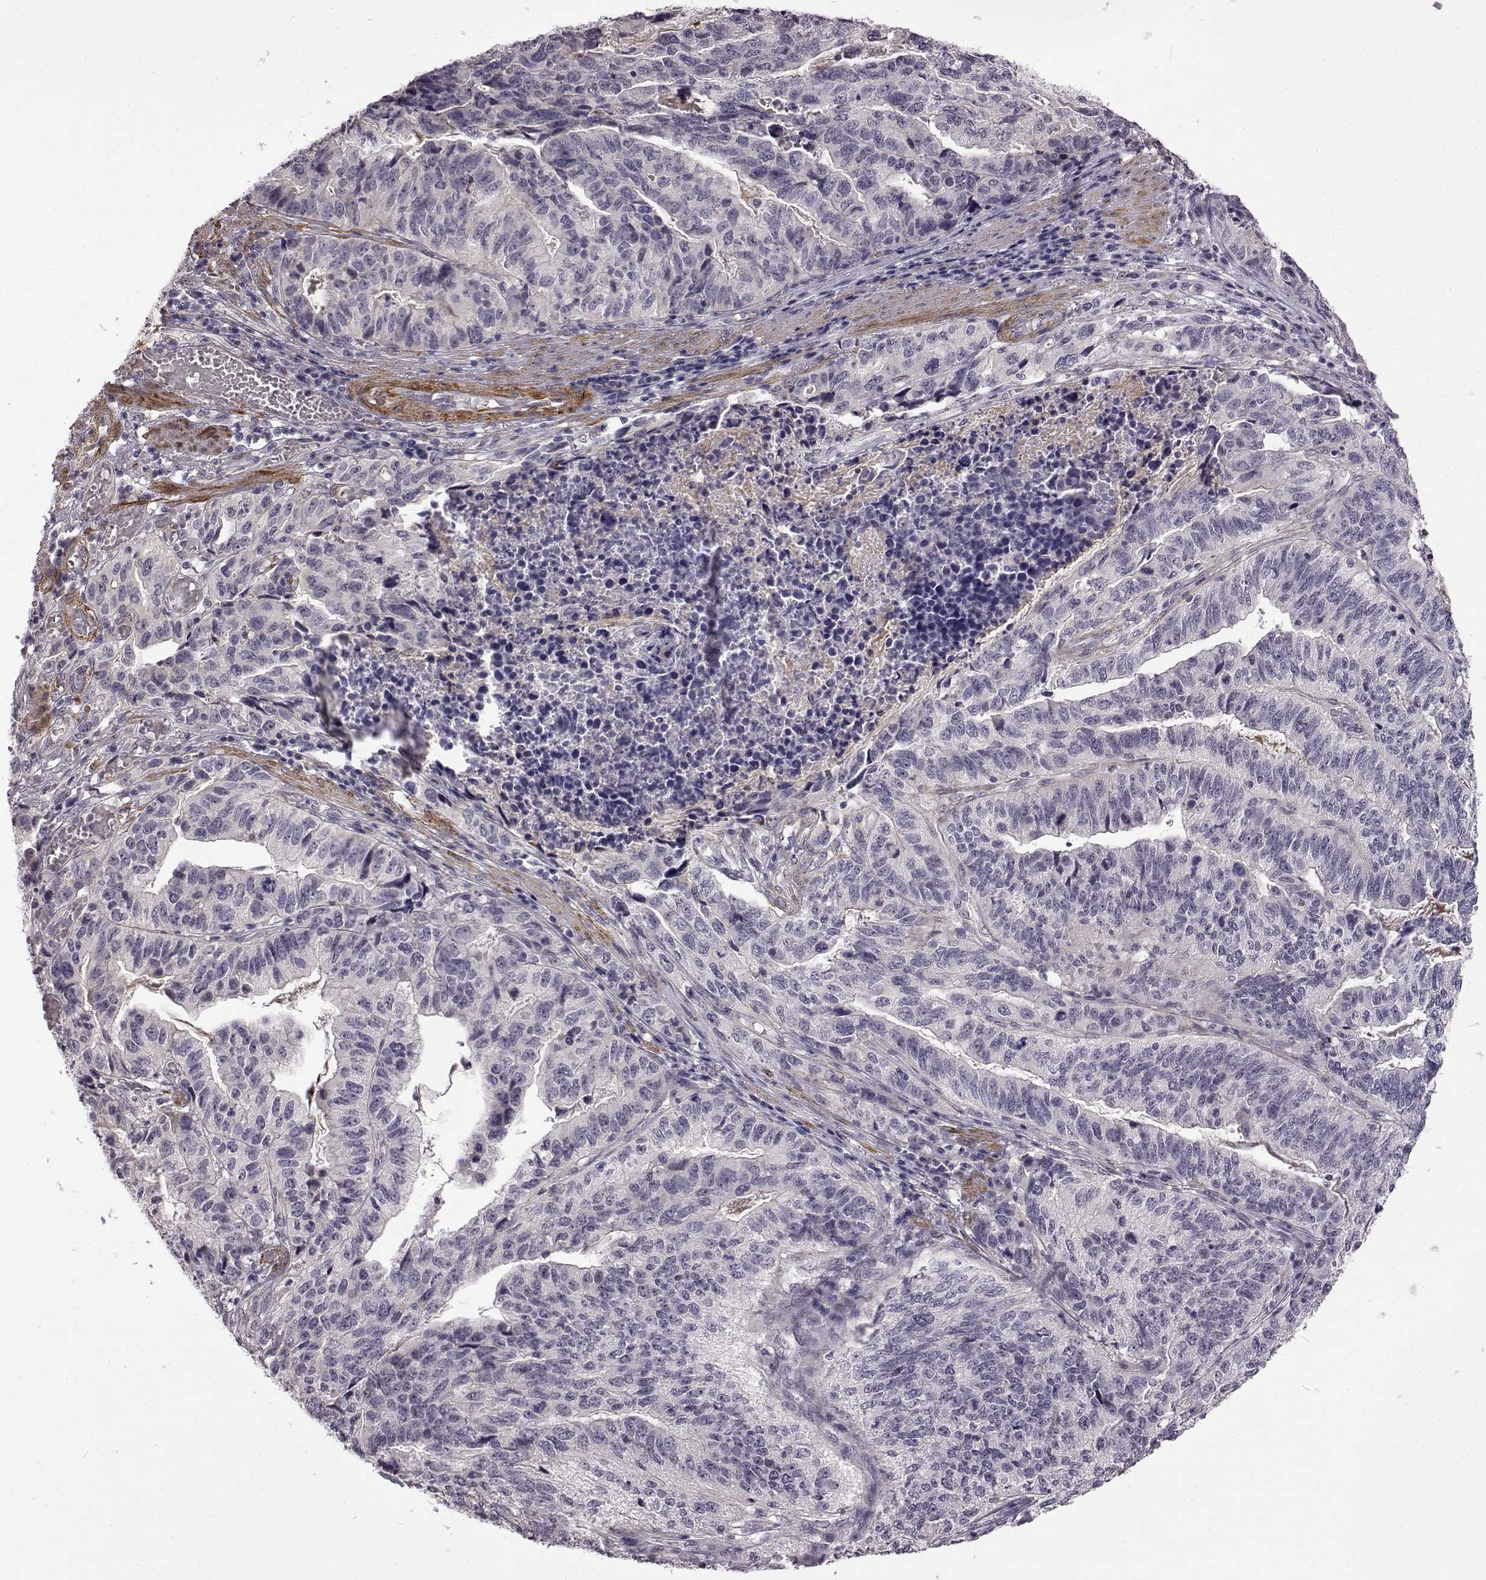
{"staining": {"intensity": "negative", "quantity": "none", "location": "none"}, "tissue": "stomach cancer", "cell_type": "Tumor cells", "image_type": "cancer", "snomed": [{"axis": "morphology", "description": "Adenocarcinoma, NOS"}, {"axis": "topography", "description": "Stomach, upper"}], "caption": "IHC photomicrograph of neoplastic tissue: human stomach cancer stained with DAB reveals no significant protein expression in tumor cells.", "gene": "SYNPO2", "patient": {"sex": "female", "age": 67}}